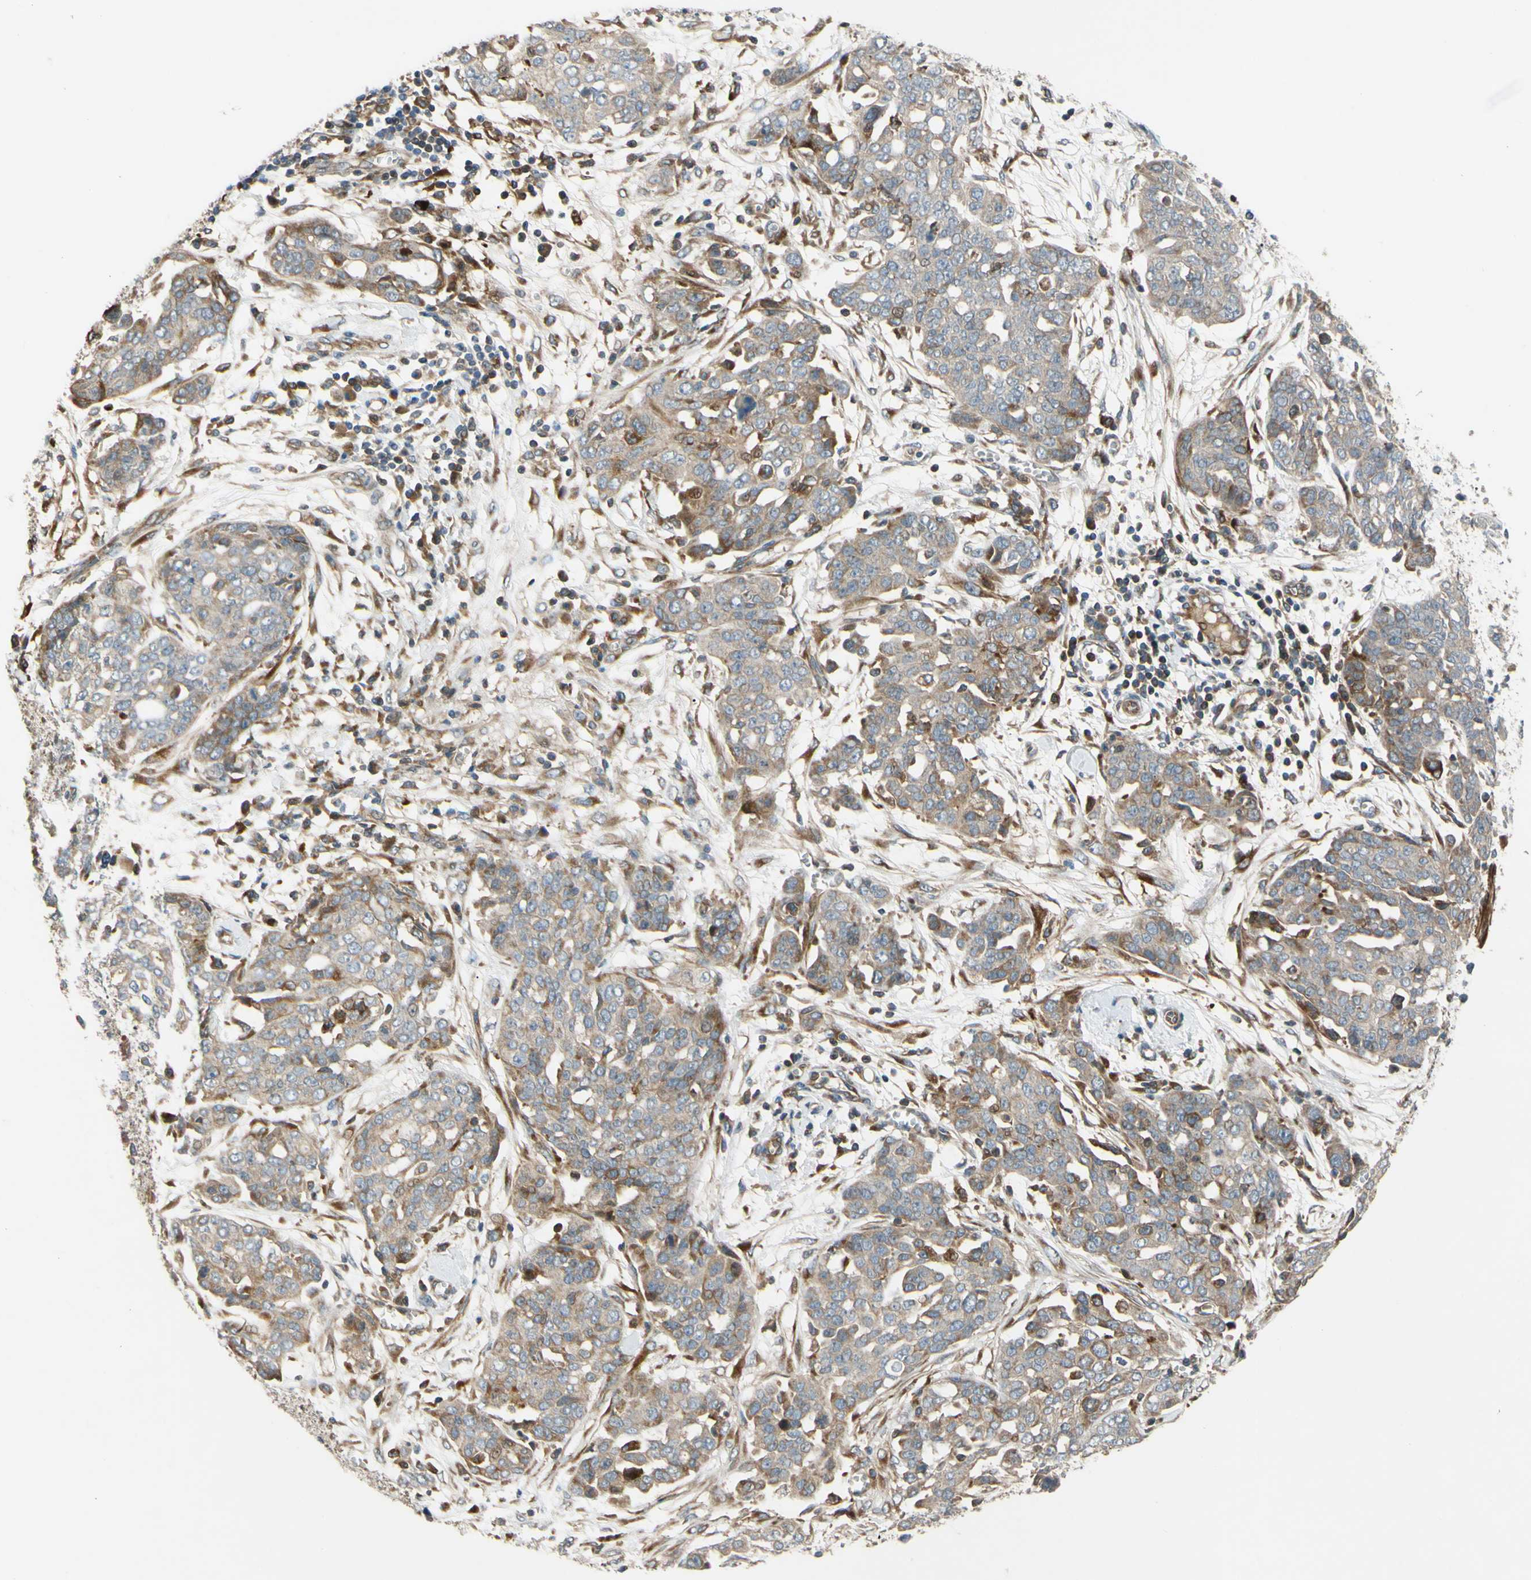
{"staining": {"intensity": "weak", "quantity": ">75%", "location": "cytoplasmic/membranous"}, "tissue": "ovarian cancer", "cell_type": "Tumor cells", "image_type": "cancer", "snomed": [{"axis": "morphology", "description": "Cystadenocarcinoma, serous, NOS"}, {"axis": "topography", "description": "Soft tissue"}, {"axis": "topography", "description": "Ovary"}], "caption": "Immunohistochemistry of human serous cystadenocarcinoma (ovarian) displays low levels of weak cytoplasmic/membranous staining in about >75% of tumor cells.", "gene": "SPTLC1", "patient": {"sex": "female", "age": 57}}